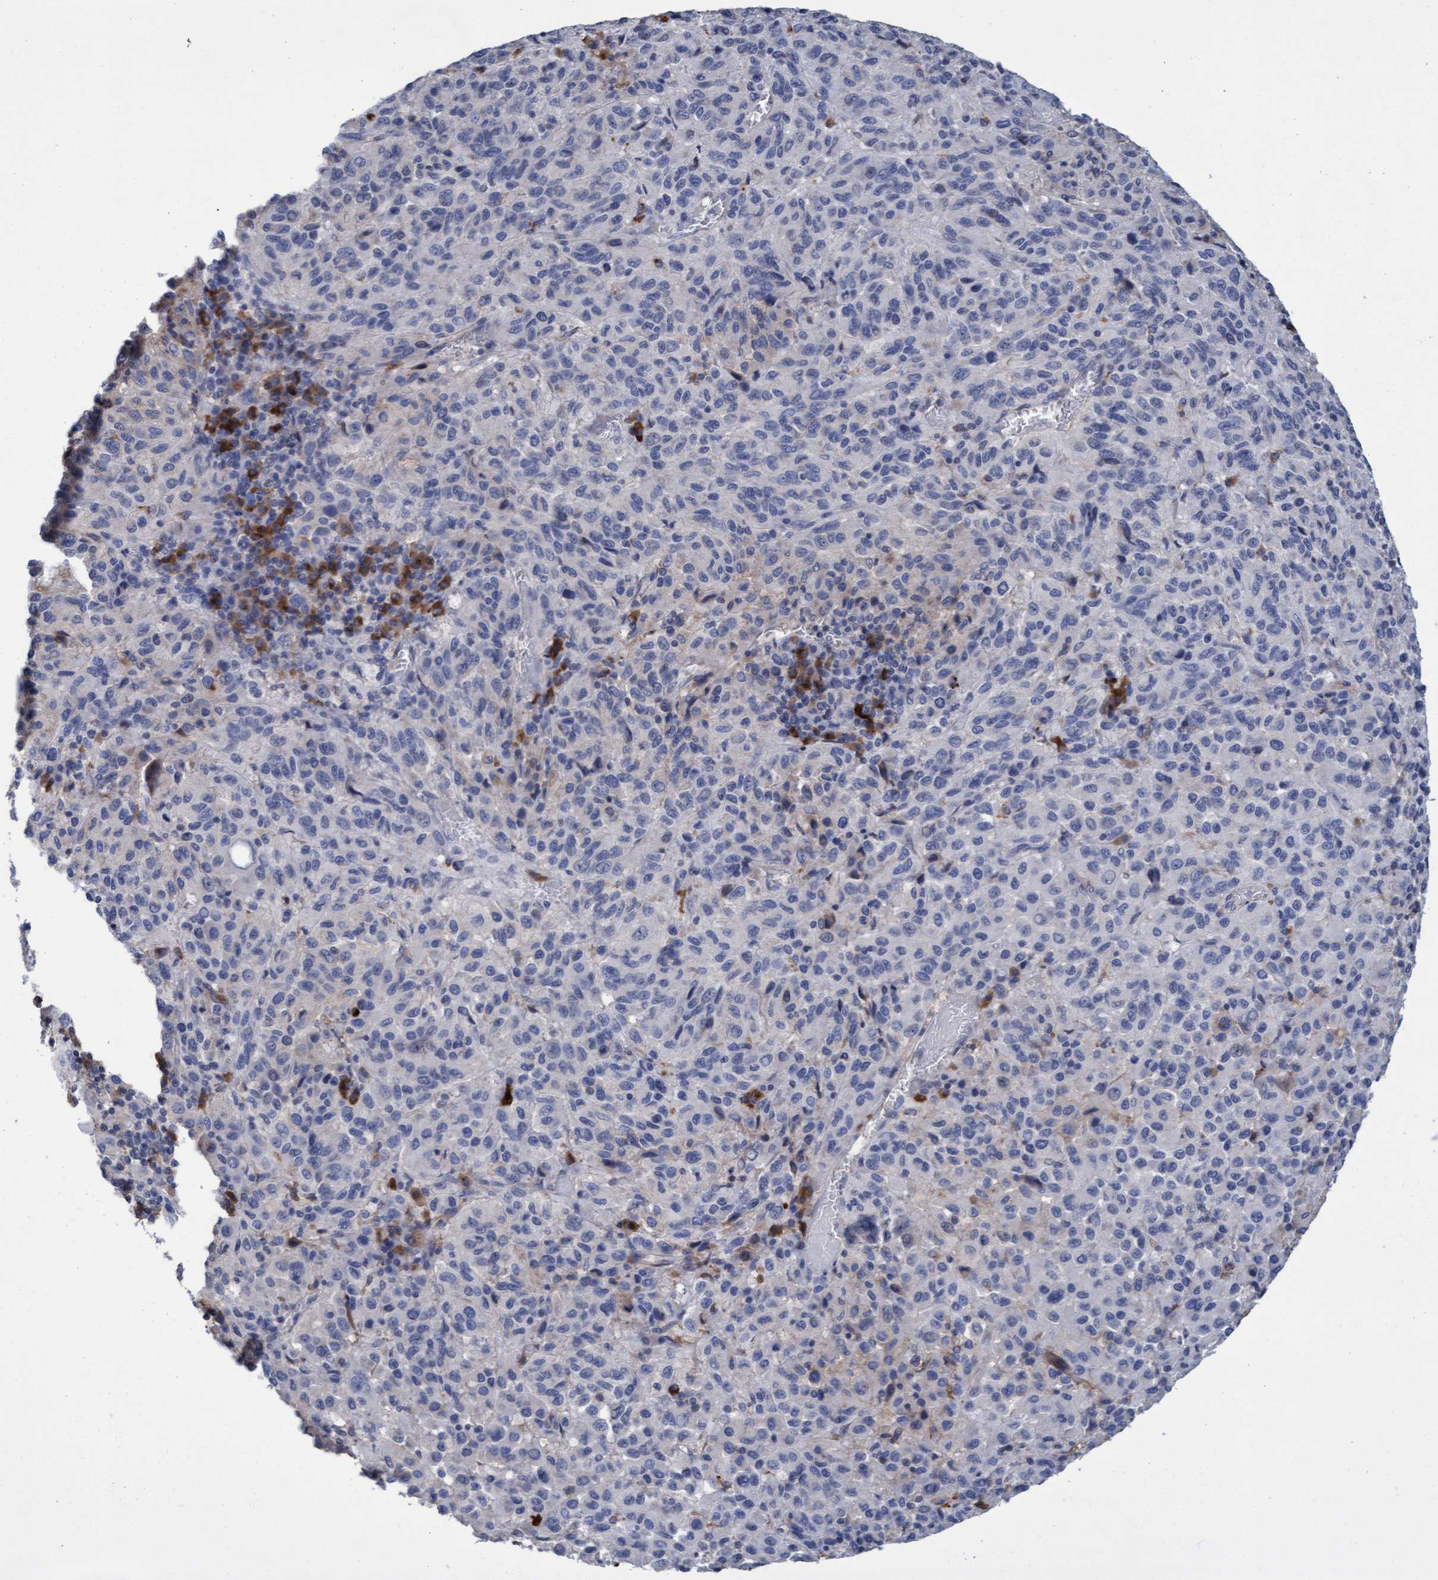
{"staining": {"intensity": "negative", "quantity": "none", "location": "none"}, "tissue": "melanoma", "cell_type": "Tumor cells", "image_type": "cancer", "snomed": [{"axis": "morphology", "description": "Malignant melanoma, Metastatic site"}, {"axis": "topography", "description": "Lung"}], "caption": "Immunohistochemistry (IHC) of human malignant melanoma (metastatic site) exhibits no staining in tumor cells.", "gene": "GPR39", "patient": {"sex": "male", "age": 64}}